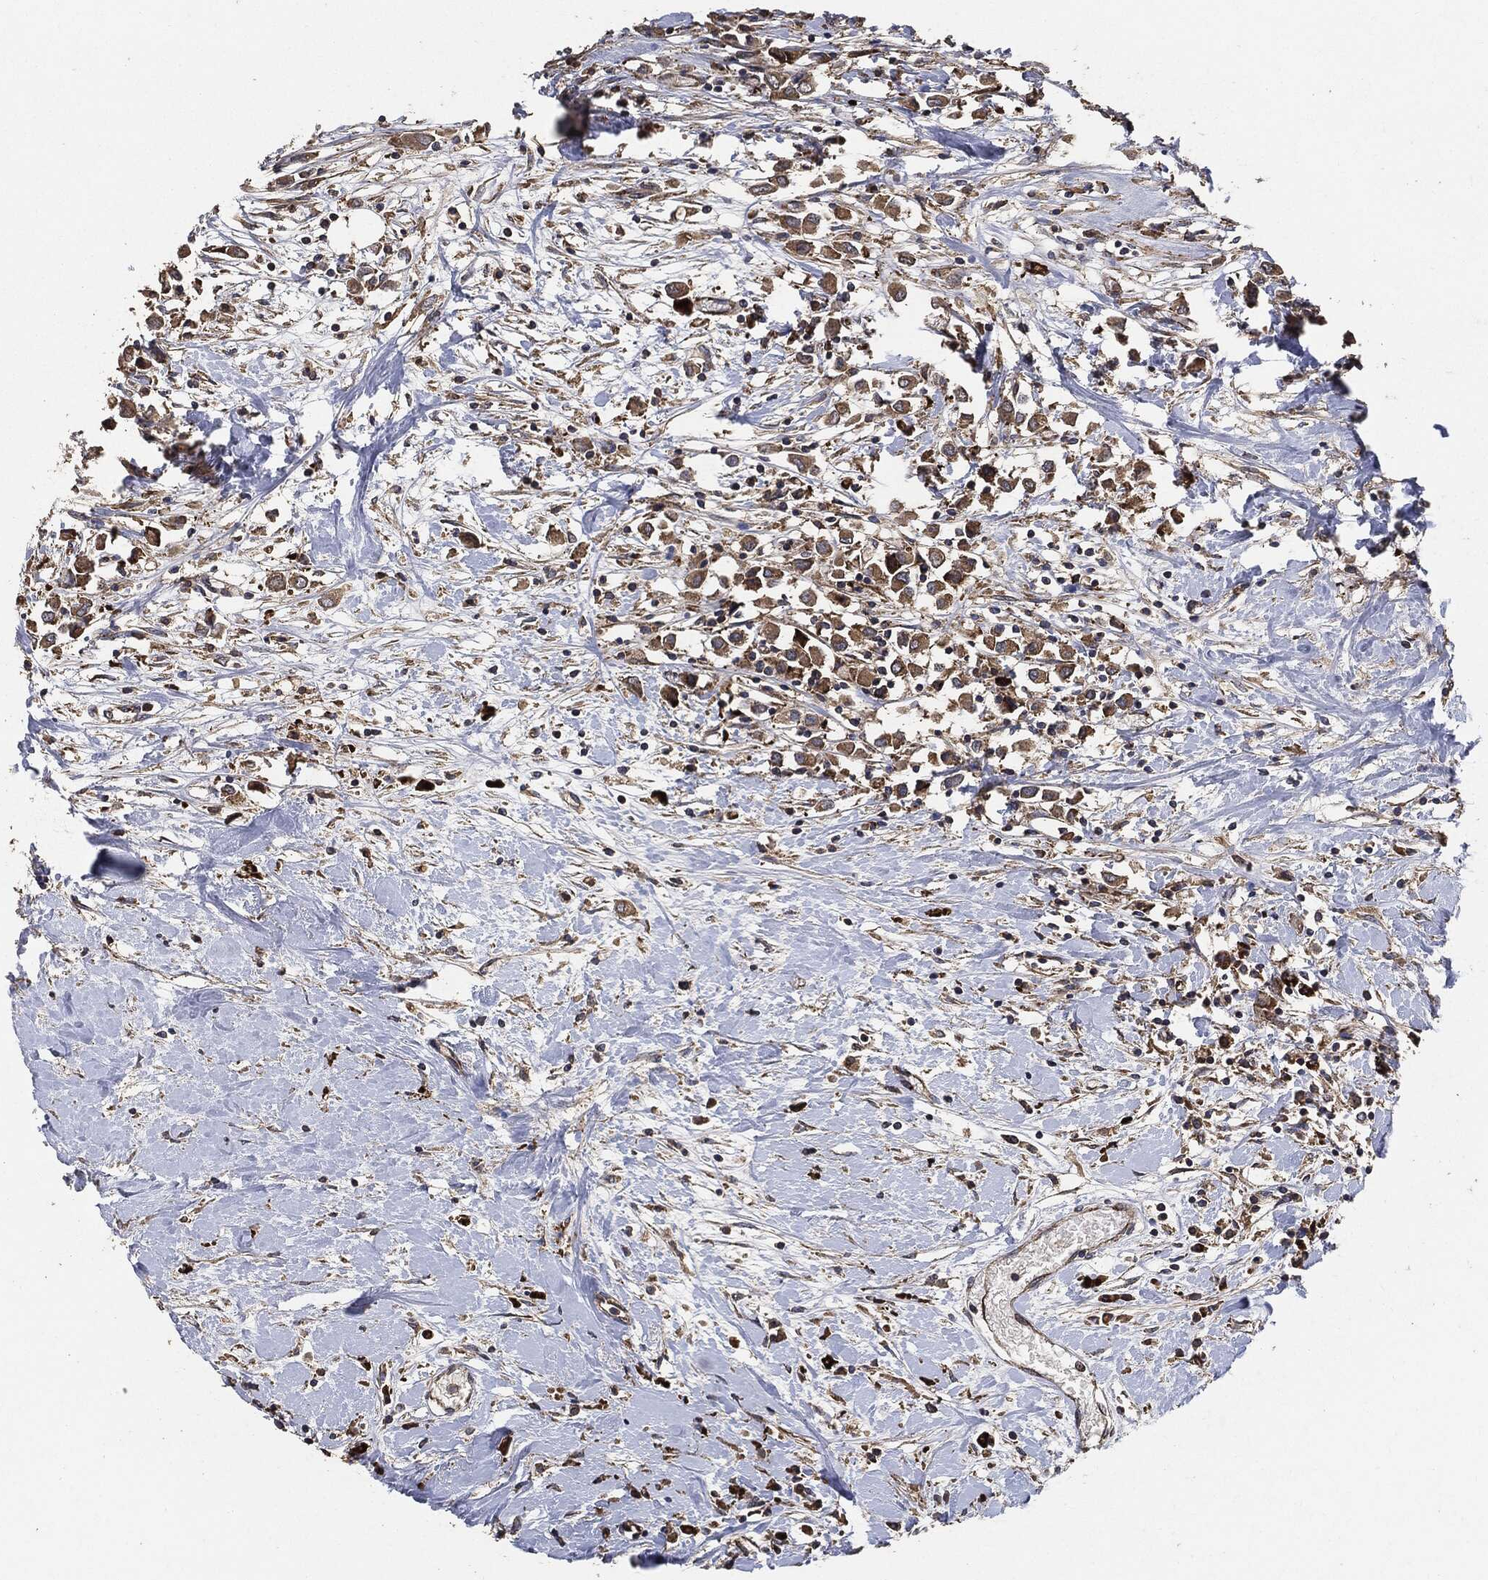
{"staining": {"intensity": "moderate", "quantity": ">75%", "location": "cytoplasmic/membranous"}, "tissue": "breast cancer", "cell_type": "Tumor cells", "image_type": "cancer", "snomed": [{"axis": "morphology", "description": "Duct carcinoma"}, {"axis": "topography", "description": "Breast"}], "caption": "A micrograph of human infiltrating ductal carcinoma (breast) stained for a protein displays moderate cytoplasmic/membranous brown staining in tumor cells.", "gene": "STK3", "patient": {"sex": "female", "age": 61}}